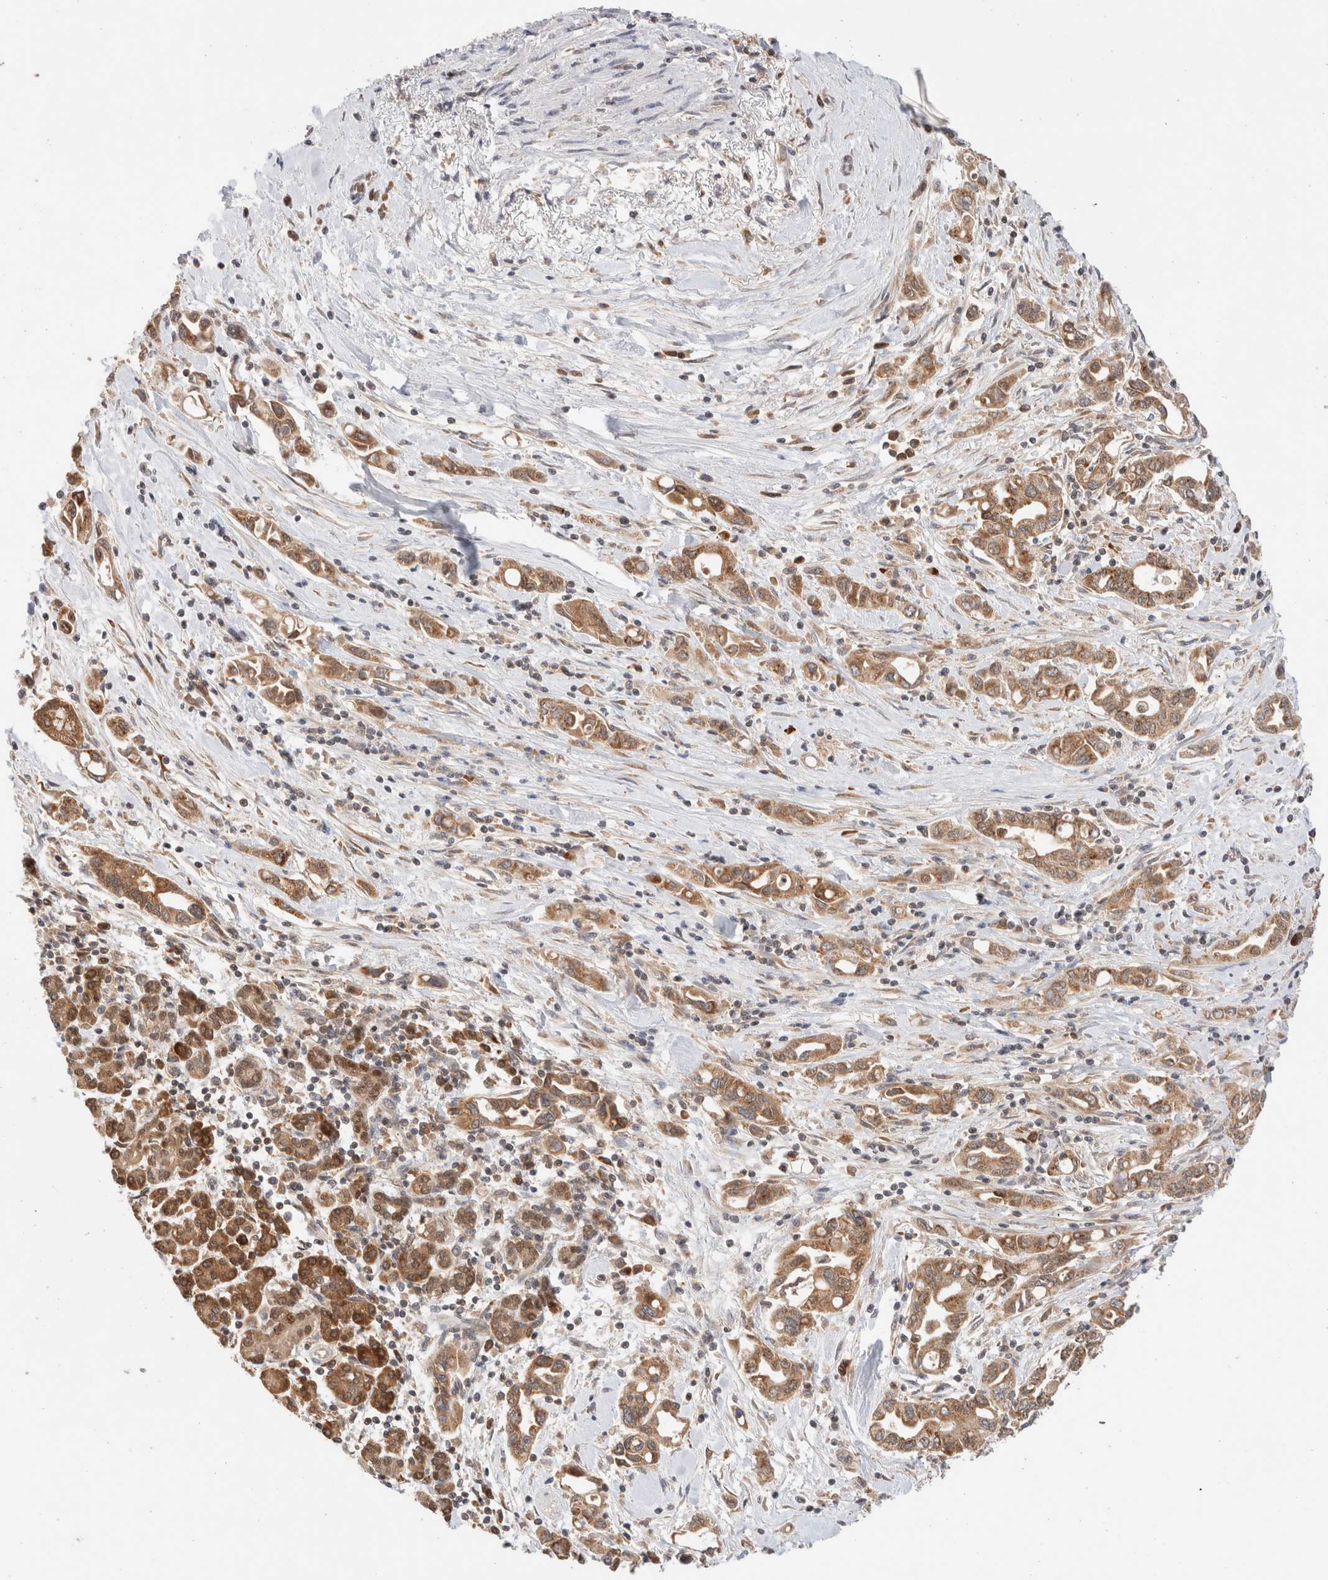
{"staining": {"intensity": "moderate", "quantity": ">75%", "location": "cytoplasmic/membranous"}, "tissue": "pancreatic cancer", "cell_type": "Tumor cells", "image_type": "cancer", "snomed": [{"axis": "morphology", "description": "Adenocarcinoma, NOS"}, {"axis": "topography", "description": "Pancreas"}], "caption": "This is an image of immunohistochemistry staining of pancreatic cancer (adenocarcinoma), which shows moderate positivity in the cytoplasmic/membranous of tumor cells.", "gene": "XKR4", "patient": {"sex": "female", "age": 57}}